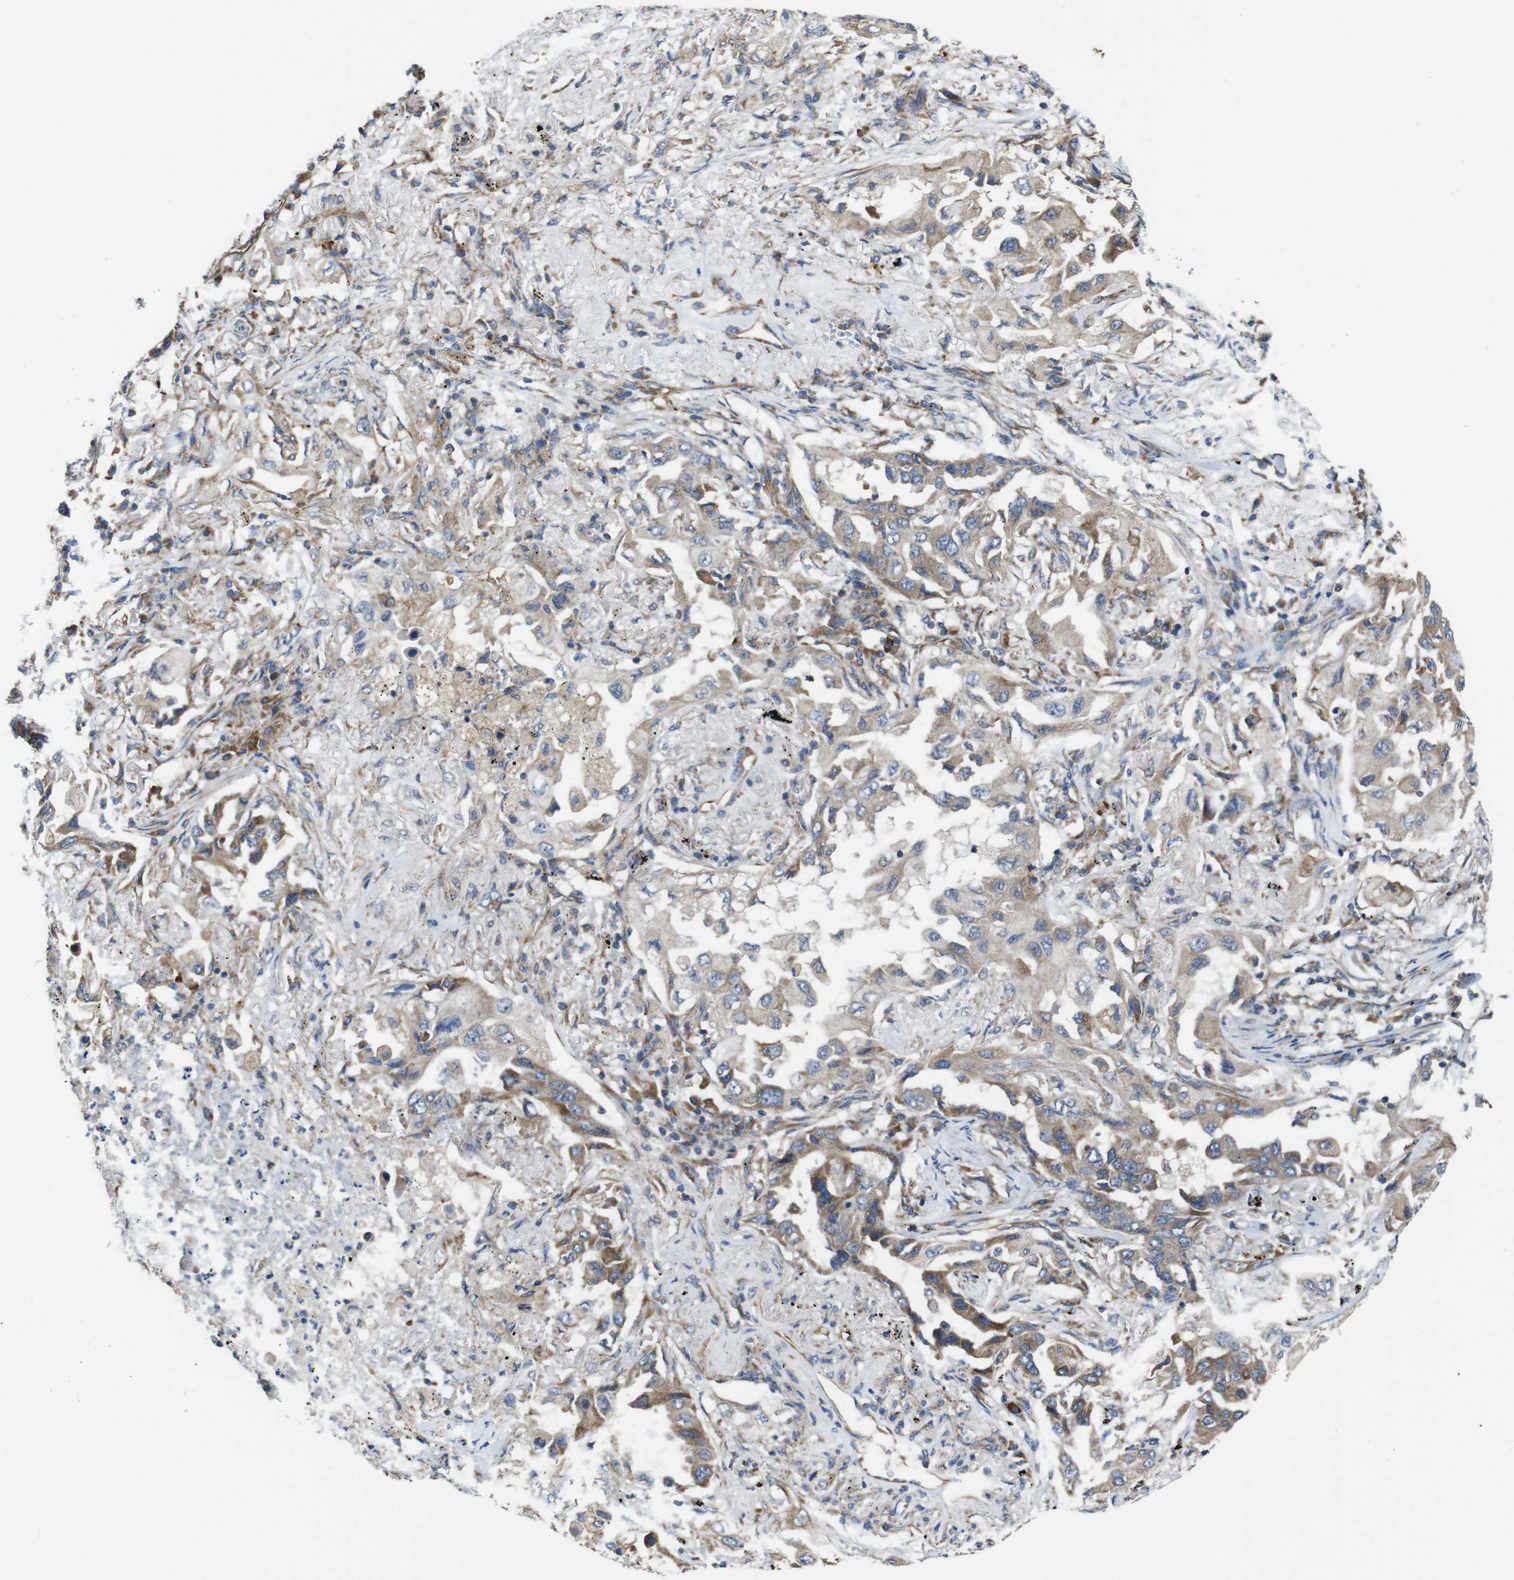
{"staining": {"intensity": "moderate", "quantity": ">75%", "location": "cytoplasmic/membranous"}, "tissue": "lung cancer", "cell_type": "Tumor cells", "image_type": "cancer", "snomed": [{"axis": "morphology", "description": "Adenocarcinoma, NOS"}, {"axis": "topography", "description": "Lung"}], "caption": "Brown immunohistochemical staining in adenocarcinoma (lung) reveals moderate cytoplasmic/membranous staining in approximately >75% of tumor cells.", "gene": "POMK", "patient": {"sex": "female", "age": 65}}